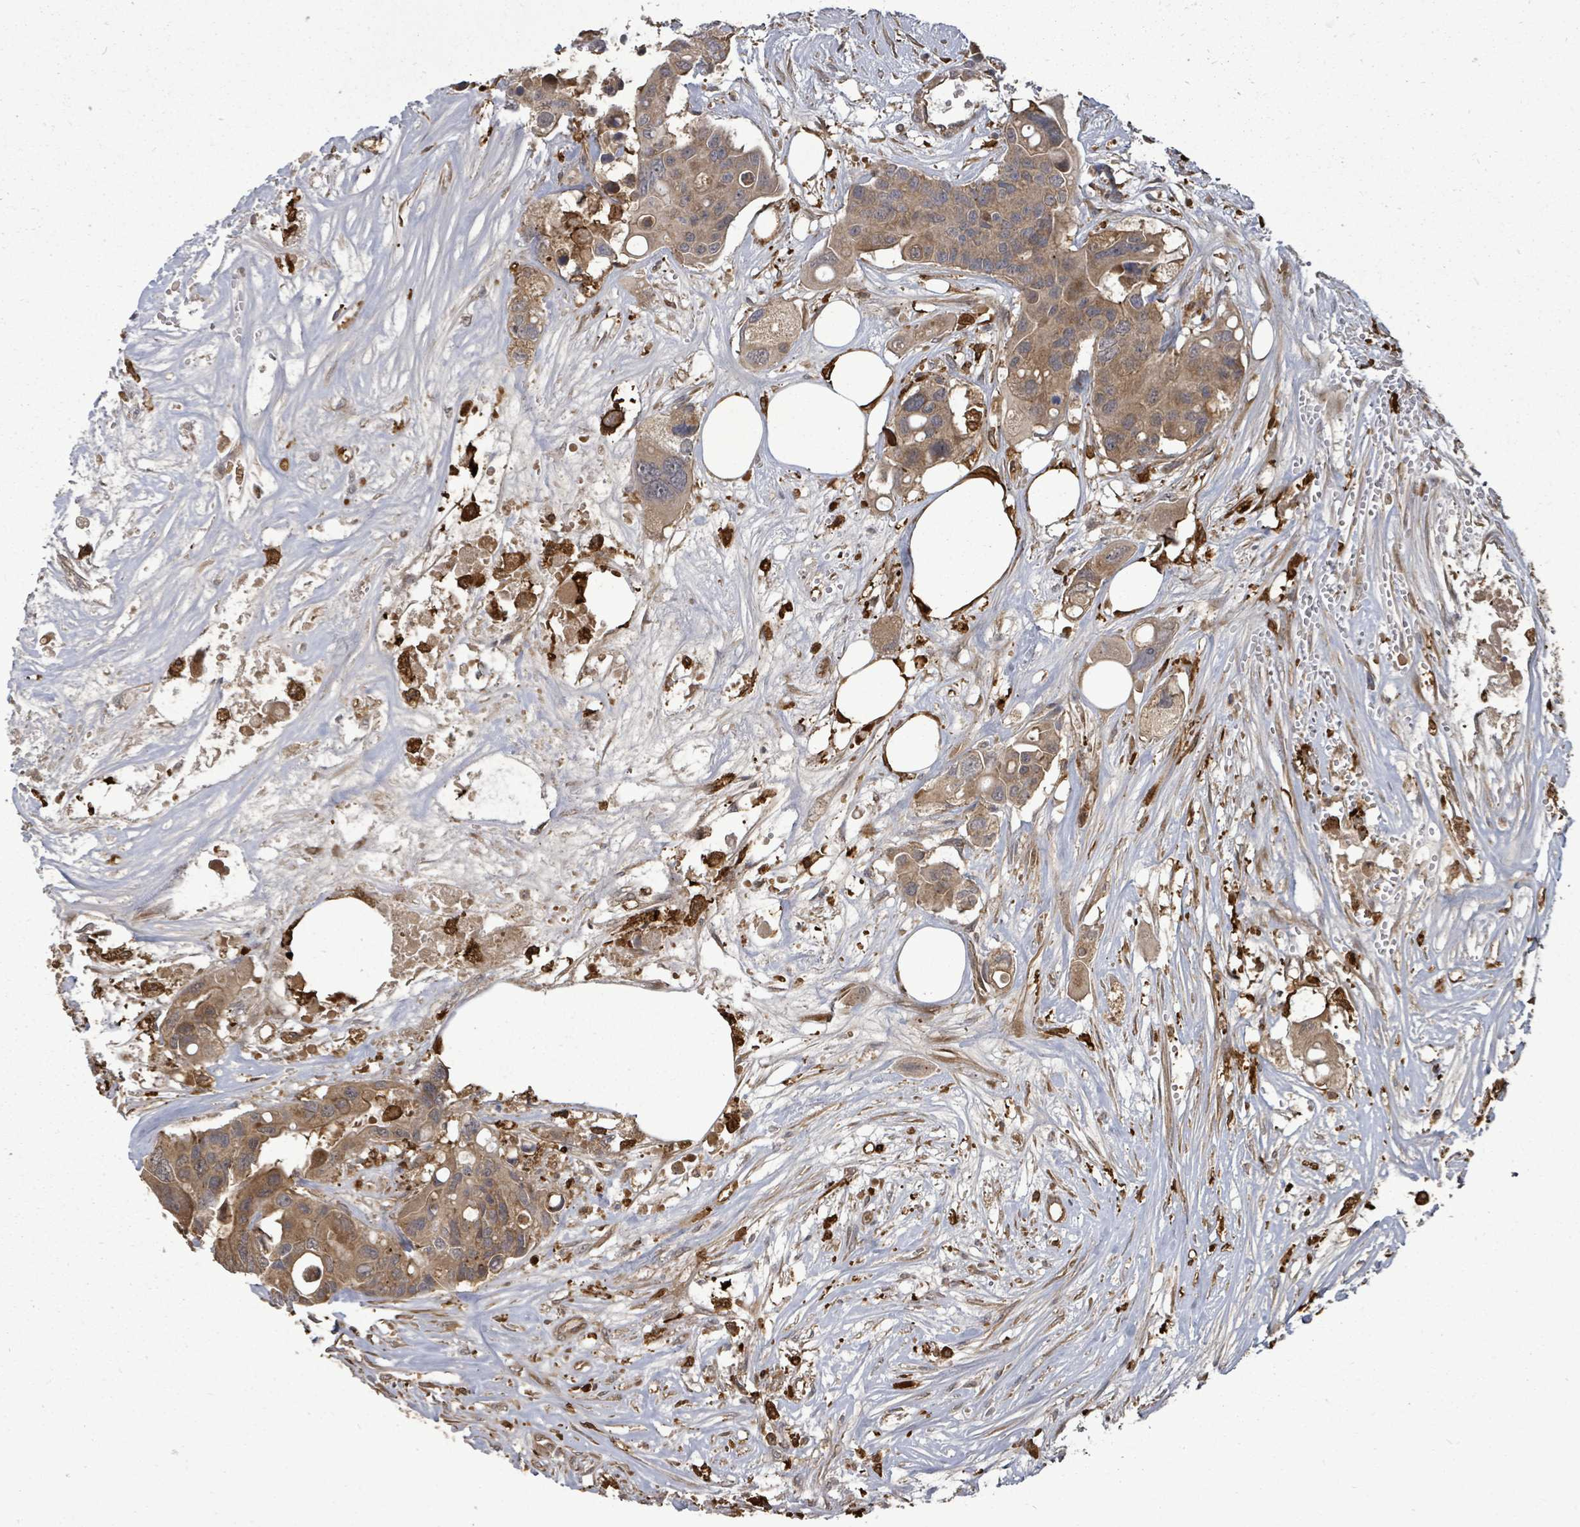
{"staining": {"intensity": "moderate", "quantity": ">75%", "location": "cytoplasmic/membranous"}, "tissue": "colorectal cancer", "cell_type": "Tumor cells", "image_type": "cancer", "snomed": [{"axis": "morphology", "description": "Adenocarcinoma, NOS"}, {"axis": "topography", "description": "Colon"}], "caption": "Immunohistochemical staining of human colorectal adenocarcinoma demonstrates moderate cytoplasmic/membranous protein staining in approximately >75% of tumor cells.", "gene": "EIF3C", "patient": {"sex": "male", "age": 77}}